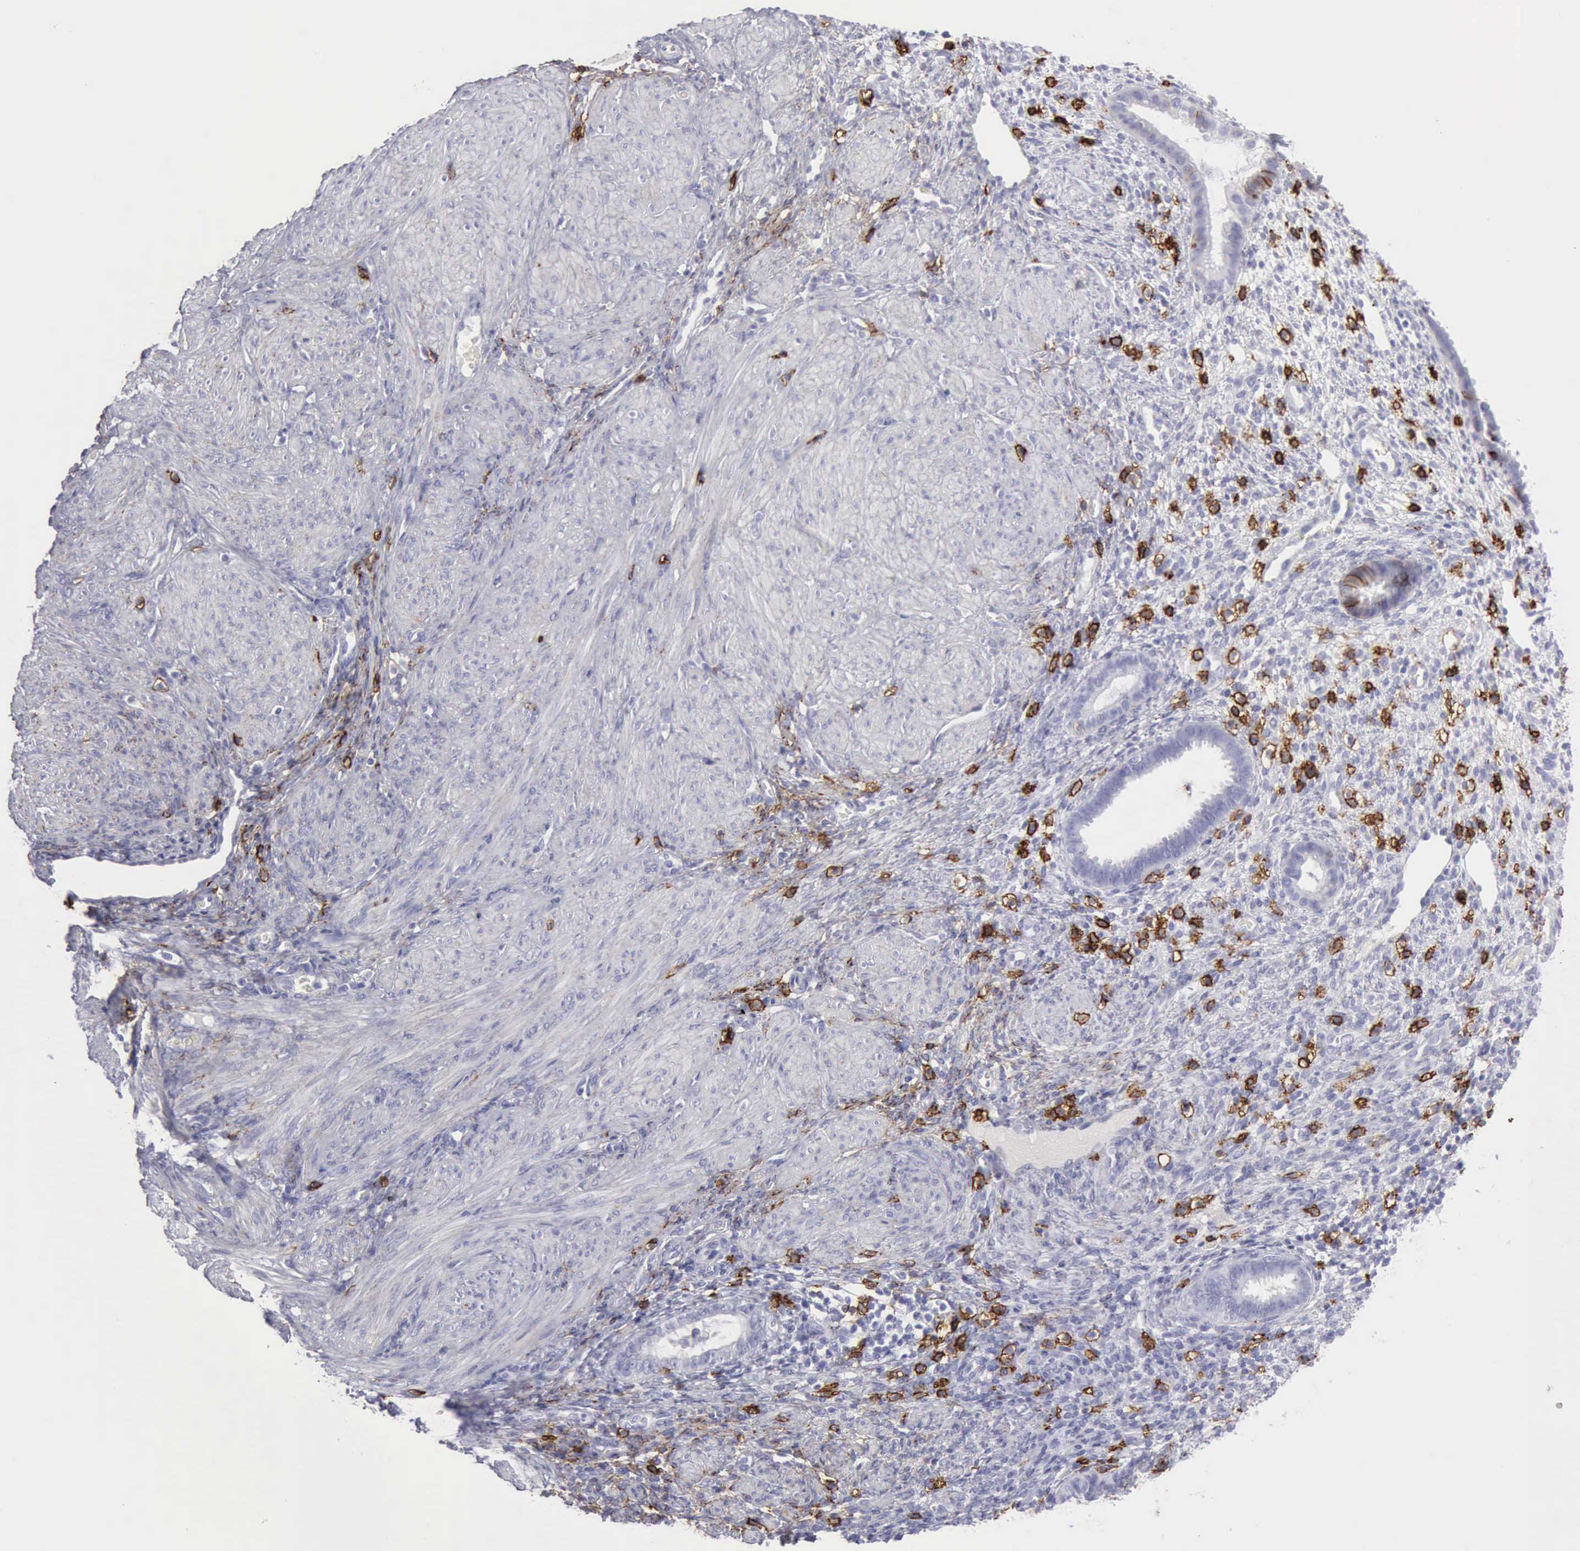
{"staining": {"intensity": "negative", "quantity": "none", "location": "none"}, "tissue": "endometrium", "cell_type": "Cells in endometrial stroma", "image_type": "normal", "snomed": [{"axis": "morphology", "description": "Normal tissue, NOS"}, {"axis": "topography", "description": "Endometrium"}], "caption": "Photomicrograph shows no significant protein positivity in cells in endometrial stroma of normal endometrium.", "gene": "NCAM1", "patient": {"sex": "female", "age": 72}}